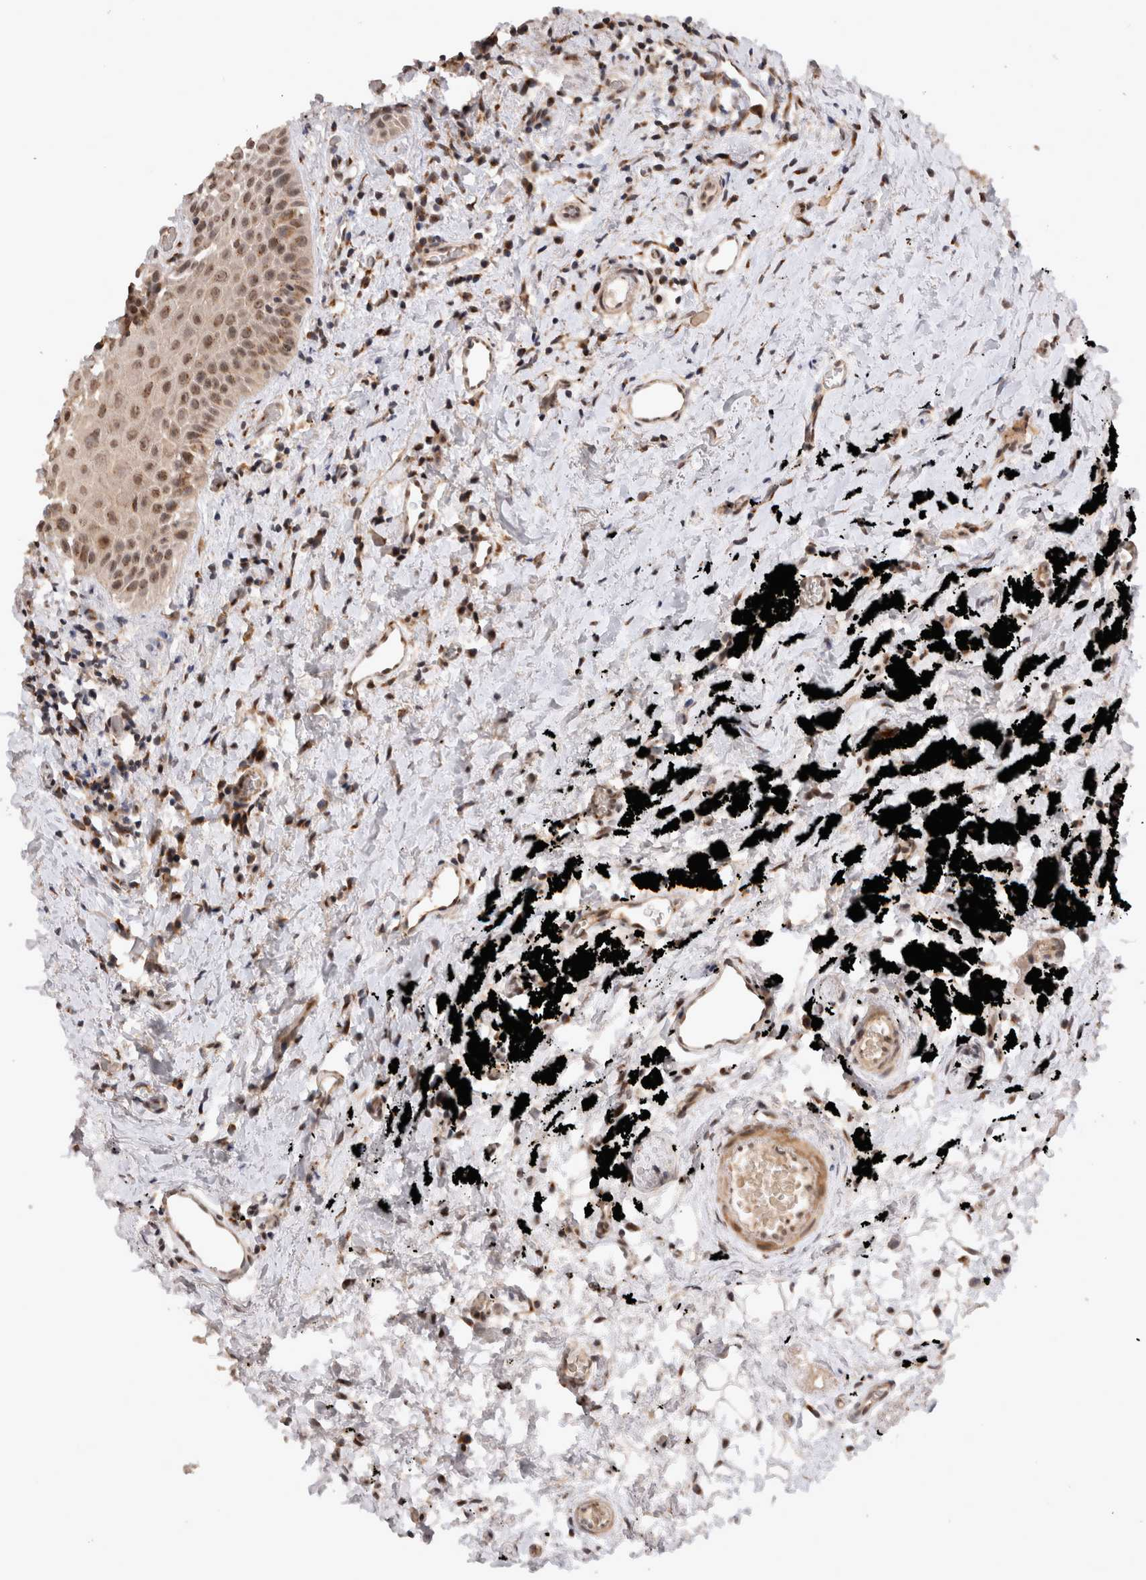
{"staining": {"intensity": "moderate", "quantity": ">75%", "location": "cytoplasmic/membranous,nuclear"}, "tissue": "oral mucosa", "cell_type": "Squamous epithelial cells", "image_type": "normal", "snomed": [{"axis": "morphology", "description": "Normal tissue, NOS"}, {"axis": "topography", "description": "Oral tissue"}], "caption": "Moderate cytoplasmic/membranous,nuclear positivity is appreciated in approximately >75% of squamous epithelial cells in benign oral mucosa.", "gene": "TMEM65", "patient": {"sex": "male", "age": 66}}